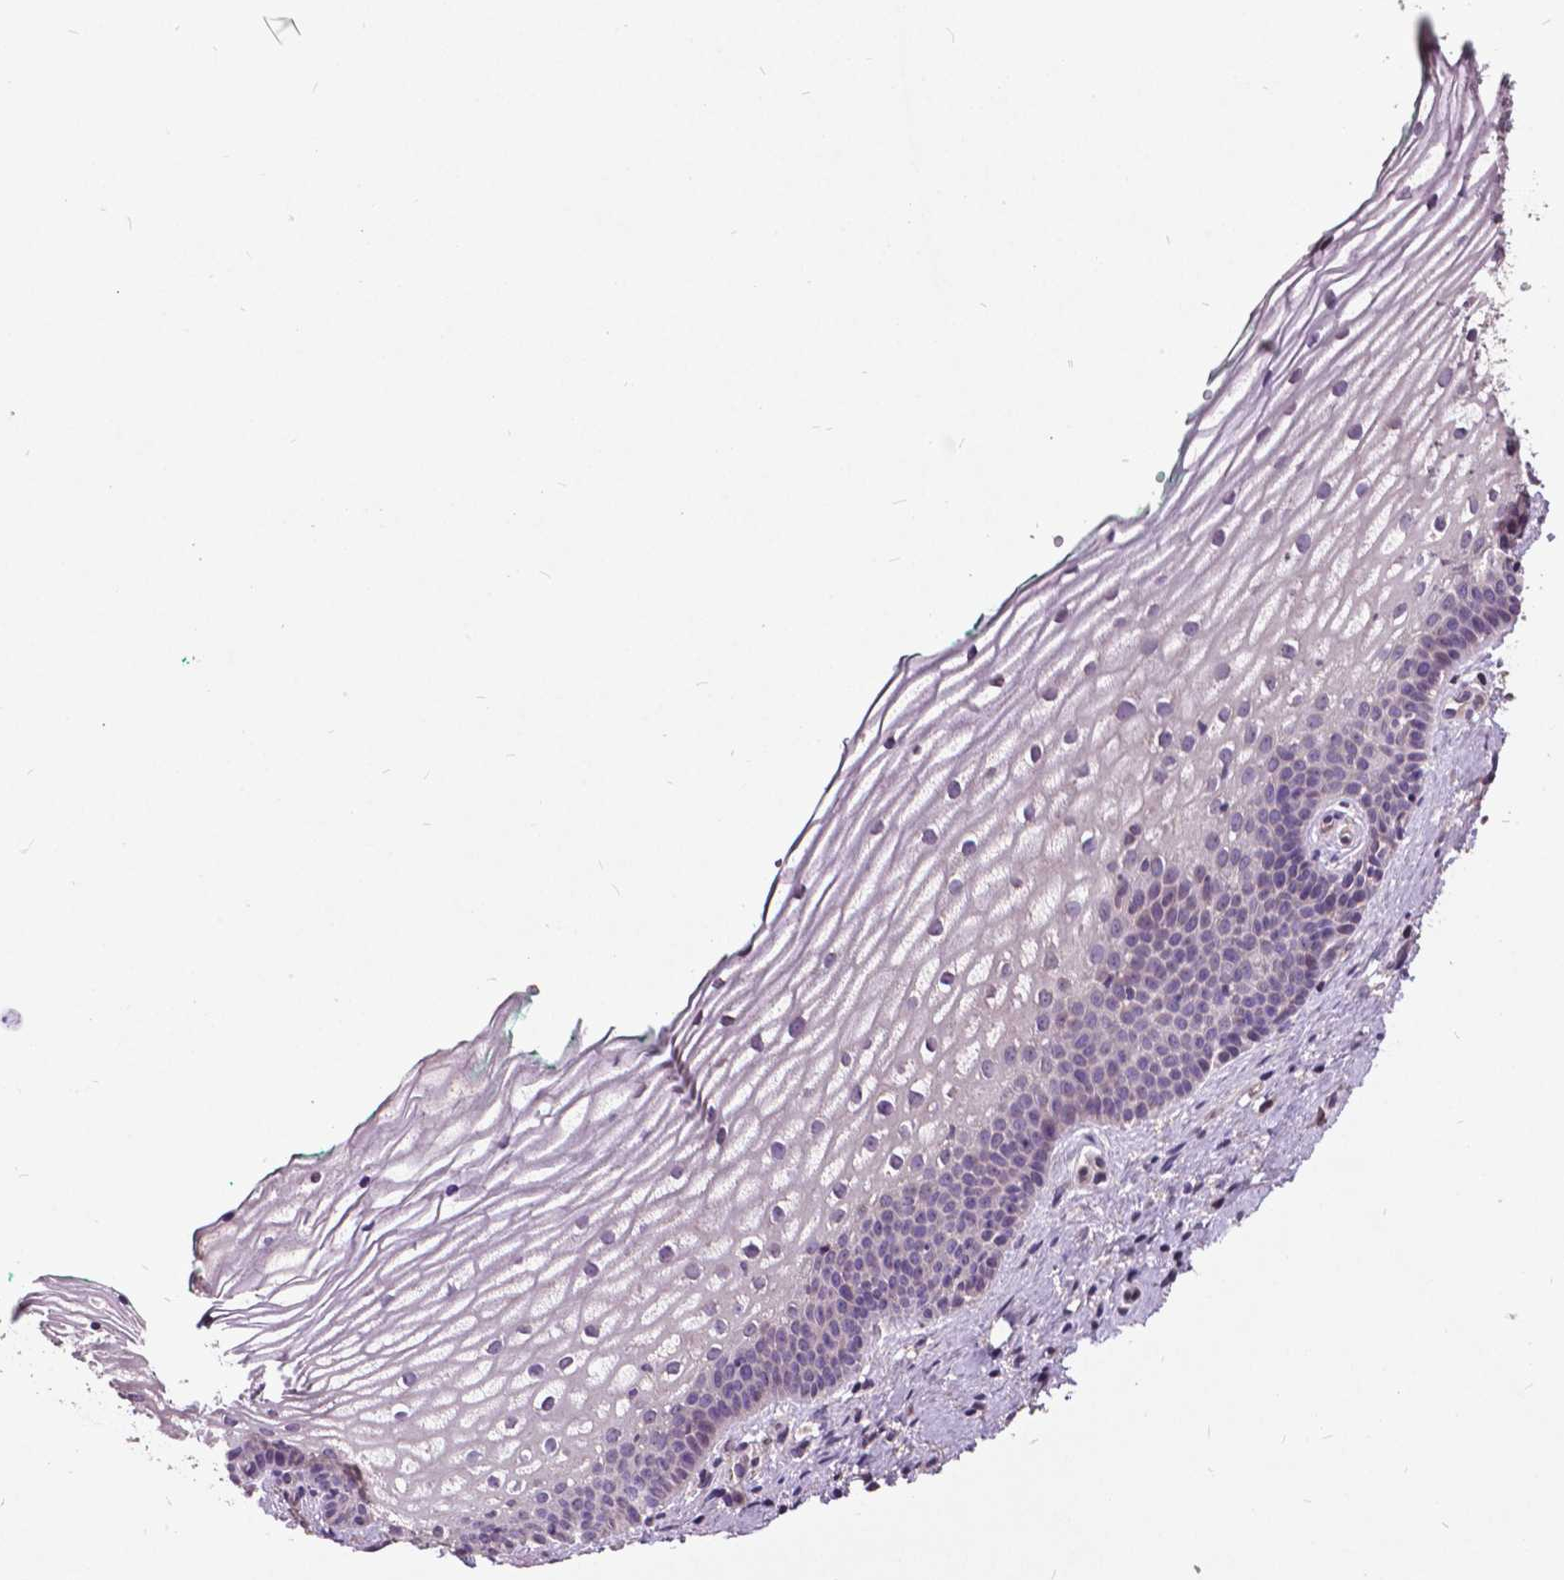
{"staining": {"intensity": "negative", "quantity": "none", "location": "none"}, "tissue": "vagina", "cell_type": "Squamous epithelial cells", "image_type": "normal", "snomed": [{"axis": "morphology", "description": "Normal tissue, NOS"}, {"axis": "topography", "description": "Vagina"}], "caption": "This is an immunohistochemistry (IHC) micrograph of benign vagina. There is no staining in squamous epithelial cells.", "gene": "AP1S3", "patient": {"sex": "female", "age": 44}}